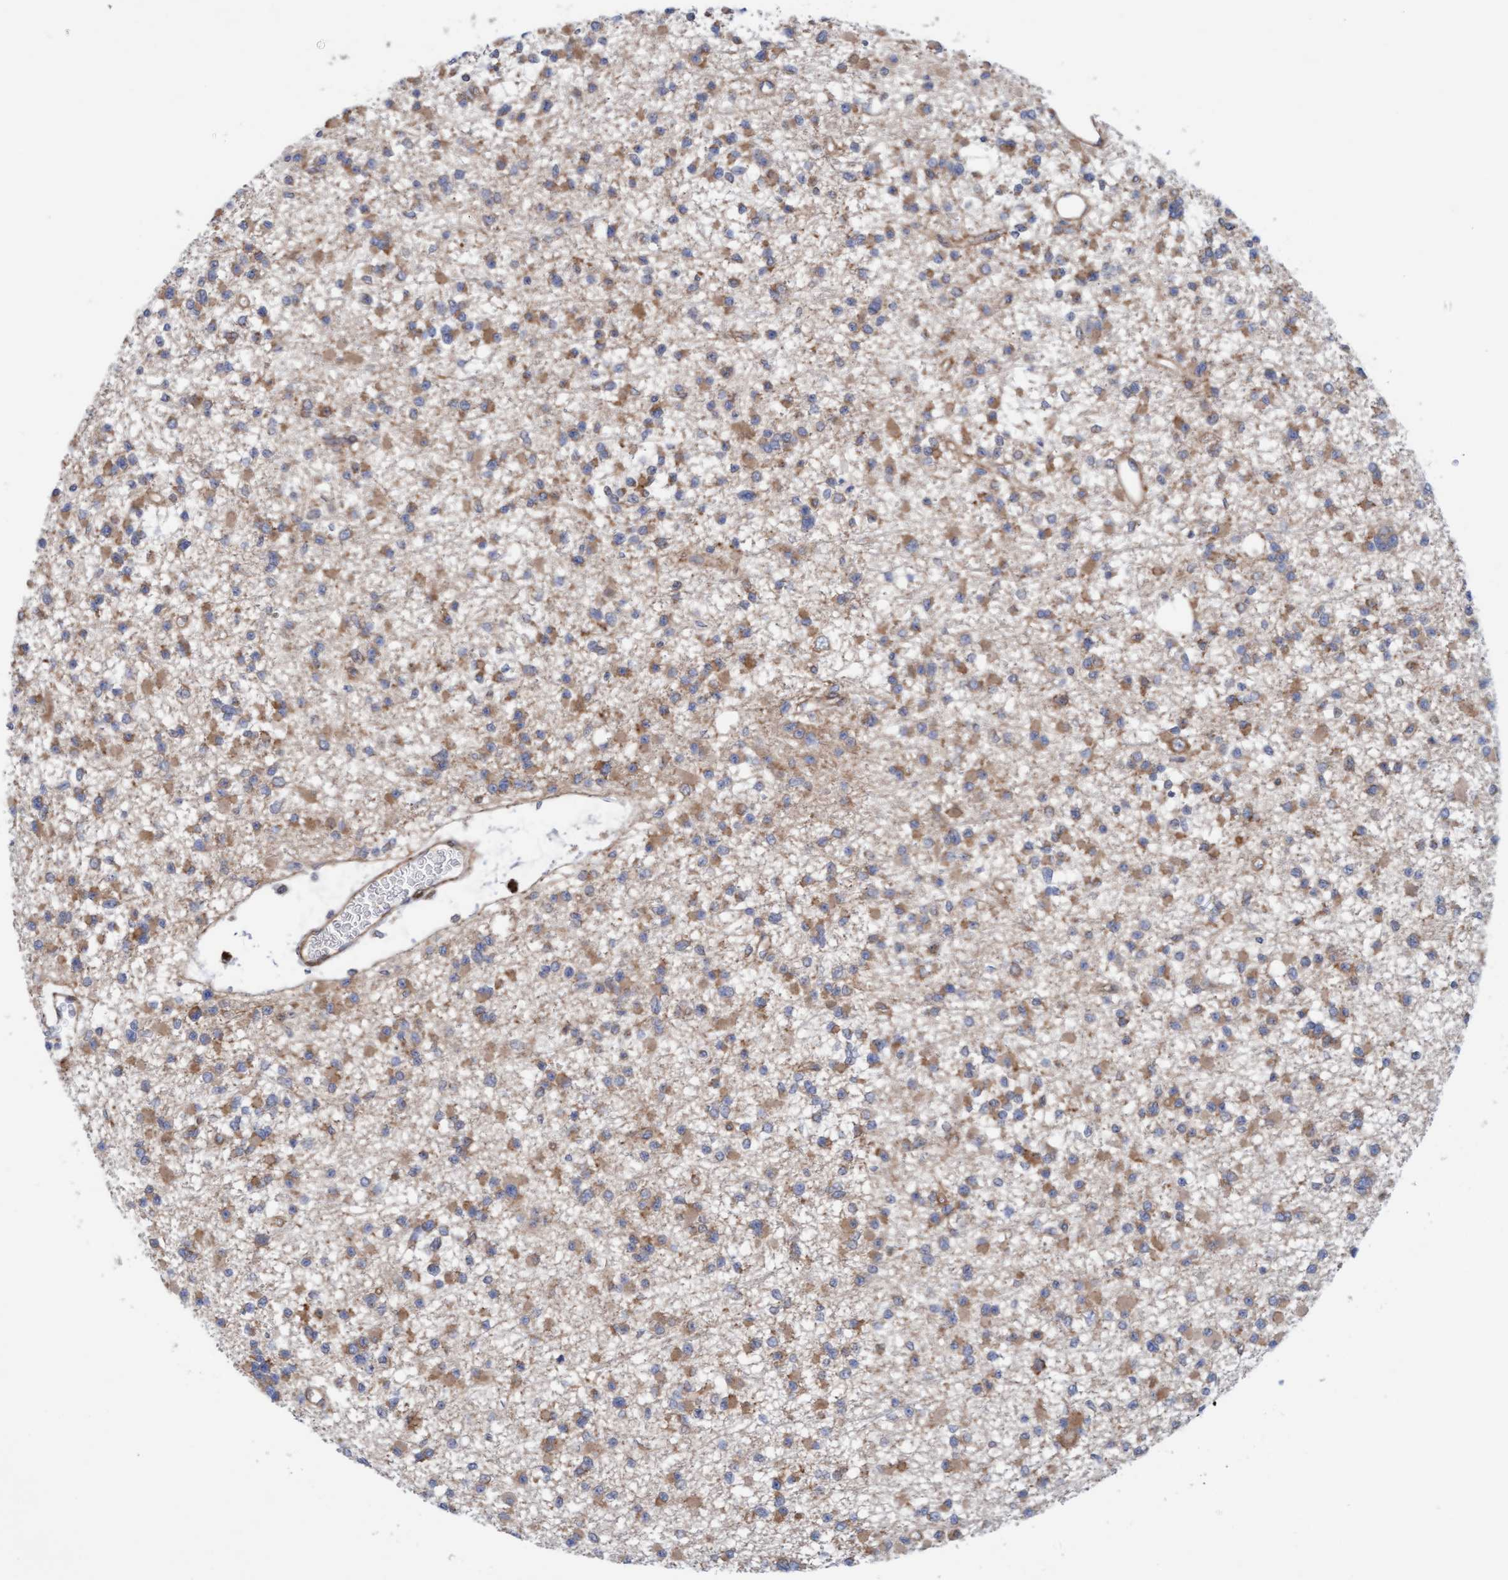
{"staining": {"intensity": "moderate", "quantity": ">75%", "location": "cytoplasmic/membranous"}, "tissue": "glioma", "cell_type": "Tumor cells", "image_type": "cancer", "snomed": [{"axis": "morphology", "description": "Glioma, malignant, Low grade"}, {"axis": "topography", "description": "Brain"}], "caption": "The histopathology image exhibits staining of glioma, revealing moderate cytoplasmic/membranous protein staining (brown color) within tumor cells.", "gene": "CDK5RAP3", "patient": {"sex": "female", "age": 22}}